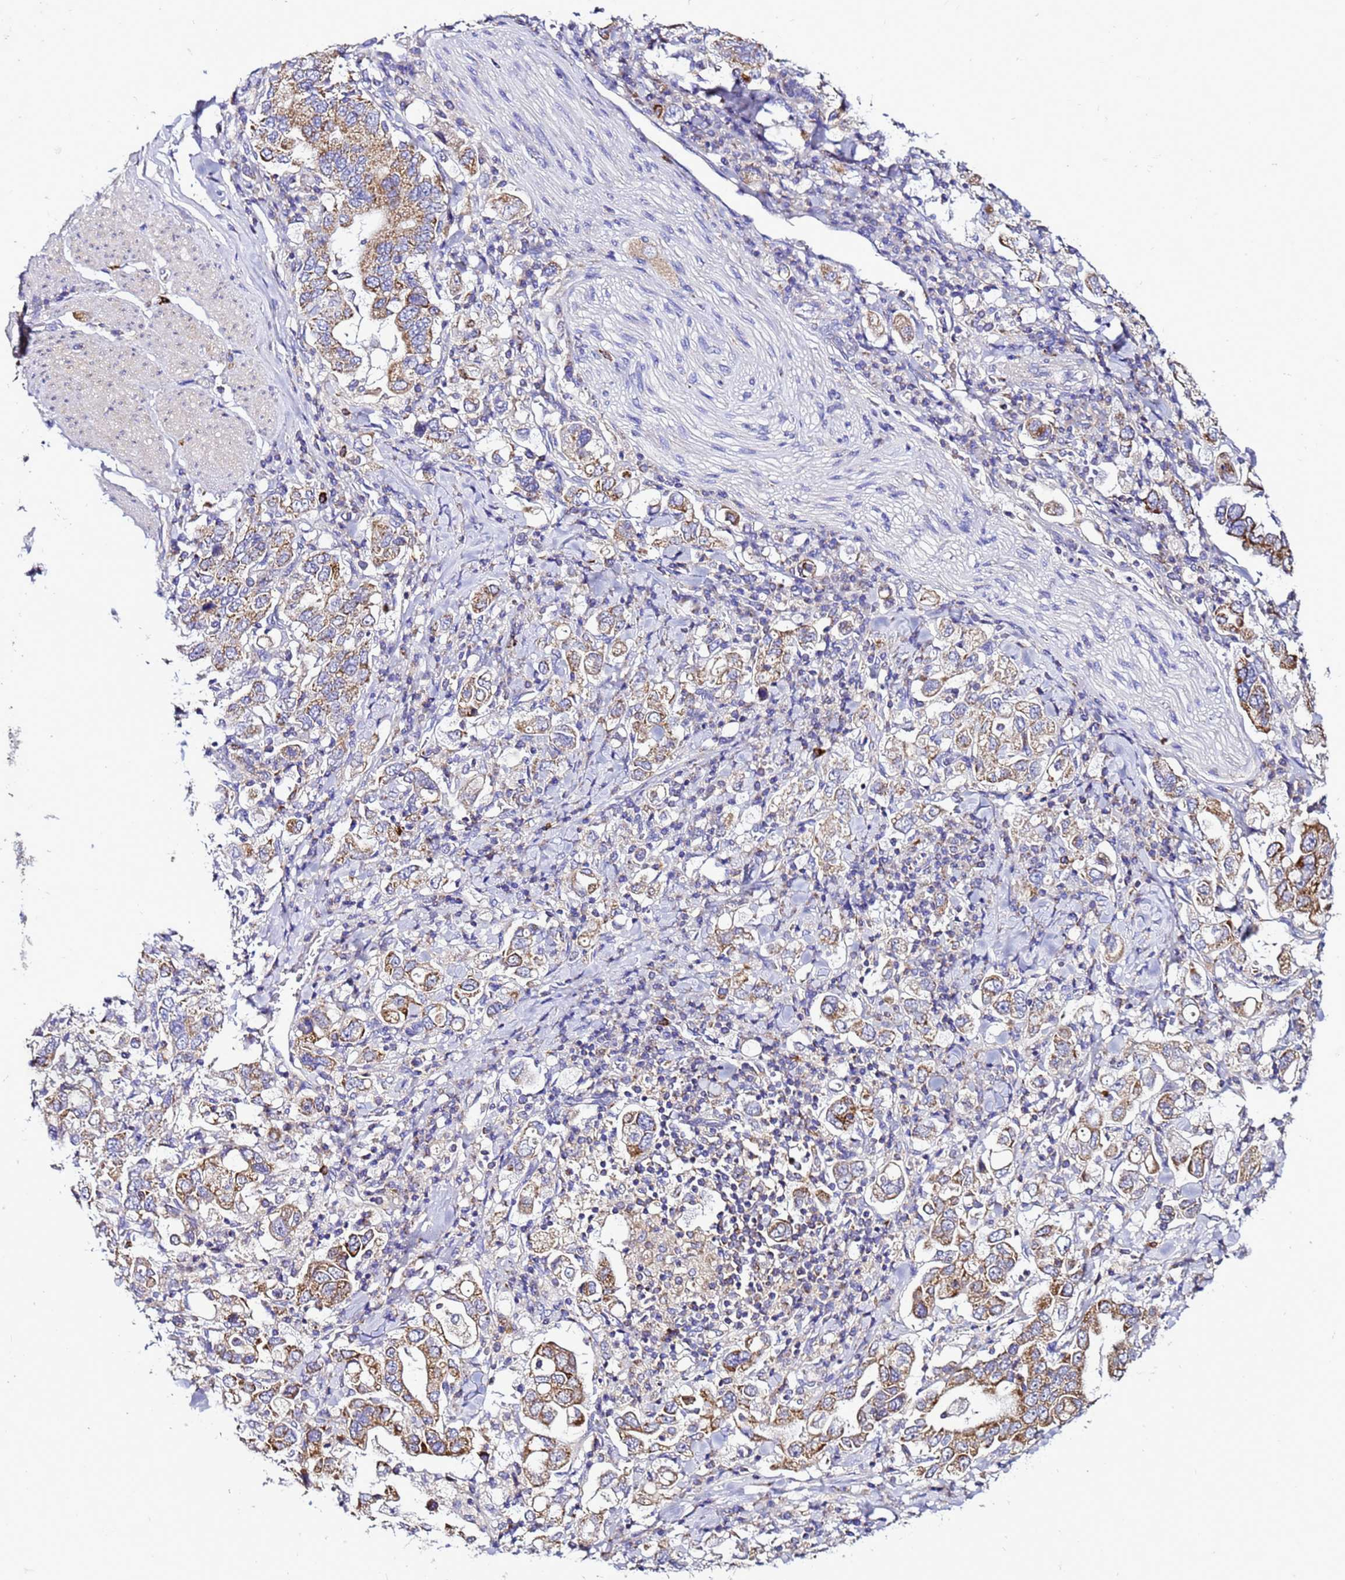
{"staining": {"intensity": "moderate", "quantity": ">75%", "location": "cytoplasmic/membranous"}, "tissue": "stomach cancer", "cell_type": "Tumor cells", "image_type": "cancer", "snomed": [{"axis": "morphology", "description": "Adenocarcinoma, NOS"}, {"axis": "topography", "description": "Stomach, upper"}], "caption": "This photomicrograph exhibits immunohistochemistry staining of human stomach adenocarcinoma, with medium moderate cytoplasmic/membranous expression in approximately >75% of tumor cells.", "gene": "HIGD2A", "patient": {"sex": "male", "age": 62}}